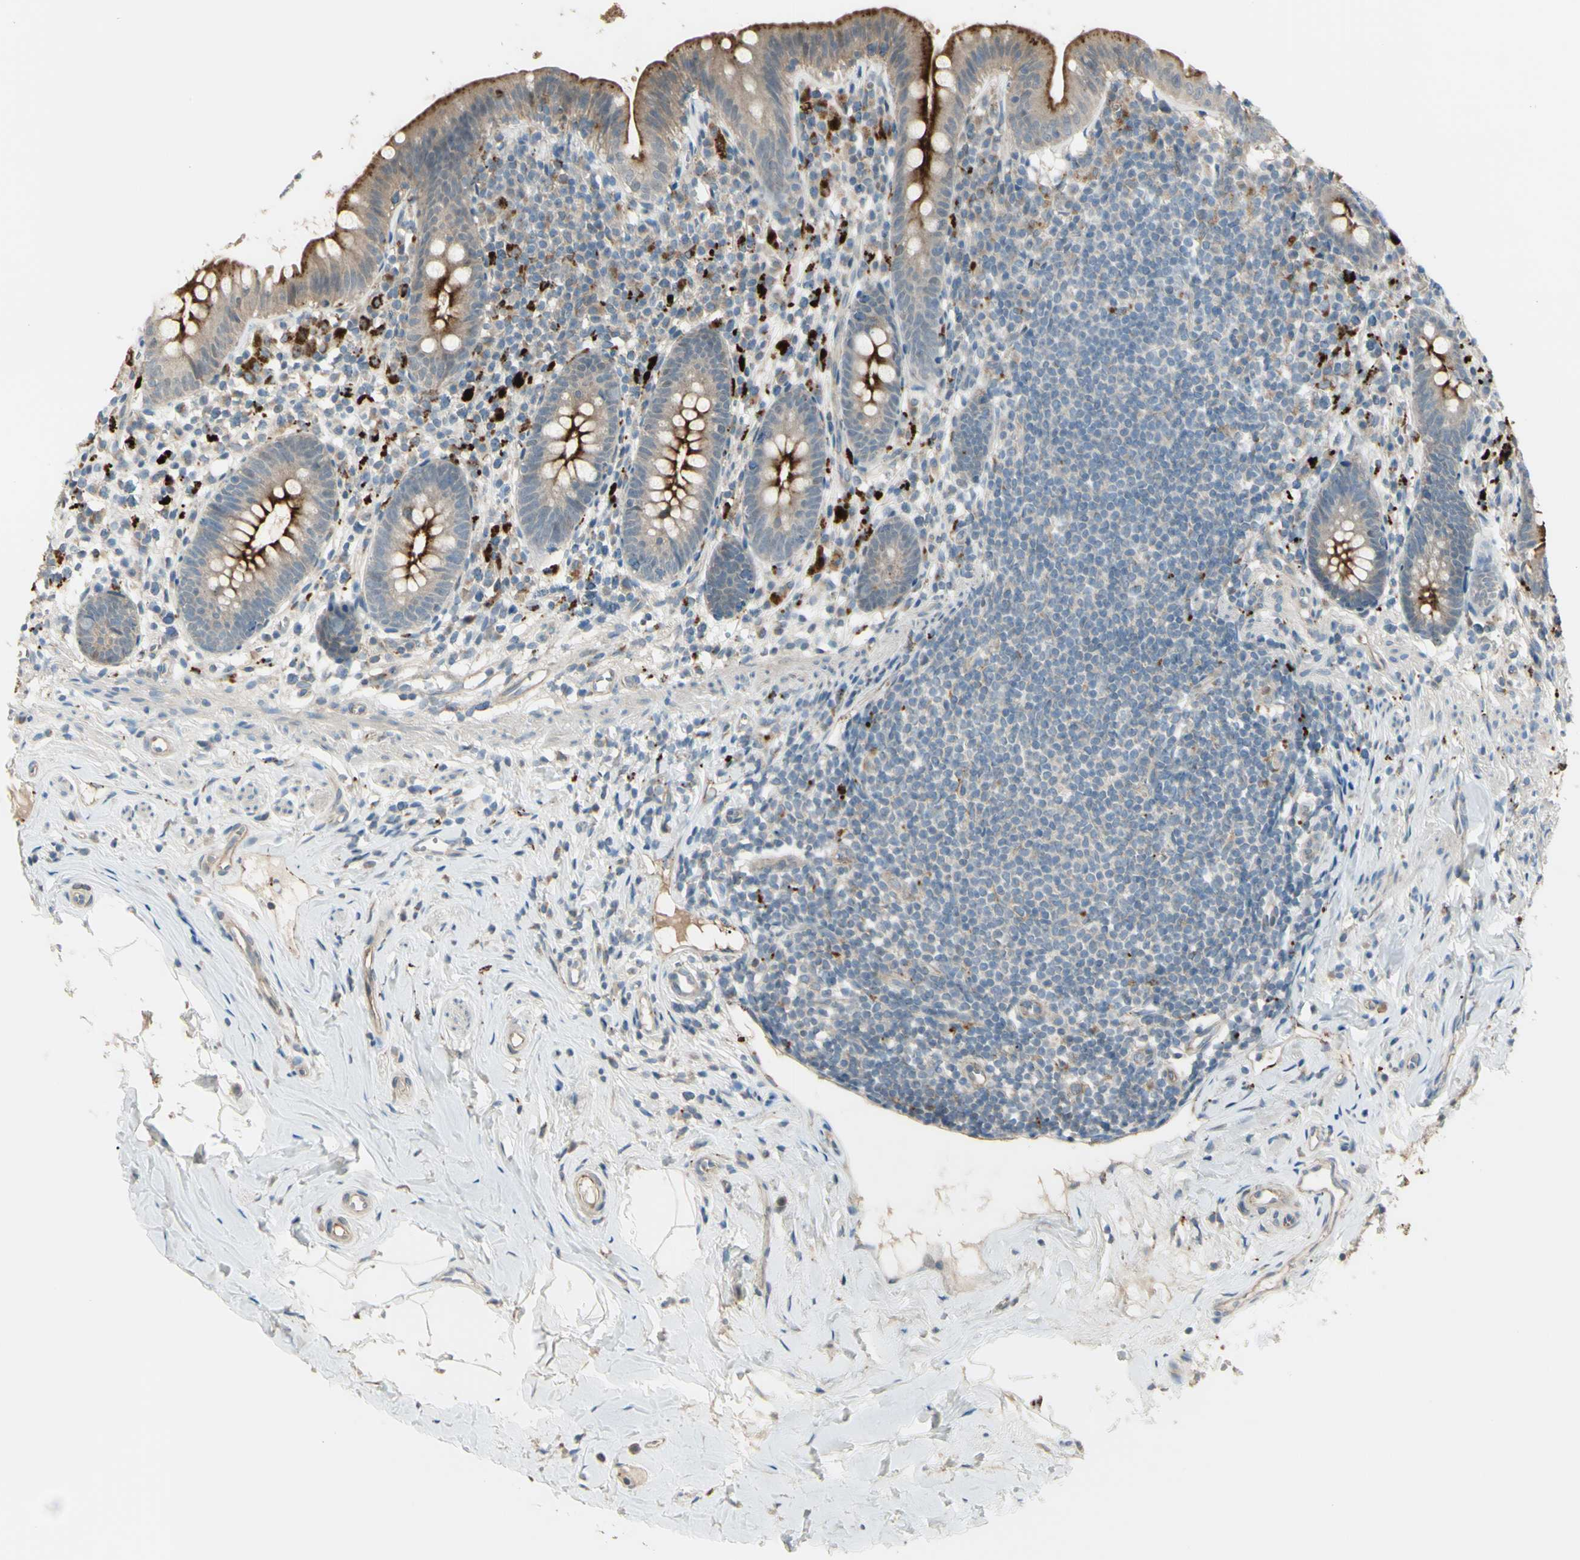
{"staining": {"intensity": "moderate", "quantity": ">75%", "location": "cytoplasmic/membranous"}, "tissue": "appendix", "cell_type": "Glandular cells", "image_type": "normal", "snomed": [{"axis": "morphology", "description": "Normal tissue, NOS"}, {"axis": "topography", "description": "Appendix"}], "caption": "The photomicrograph shows immunohistochemical staining of normal appendix. There is moderate cytoplasmic/membranous staining is present in about >75% of glandular cells.", "gene": "LMTK2", "patient": {"sex": "male", "age": 52}}